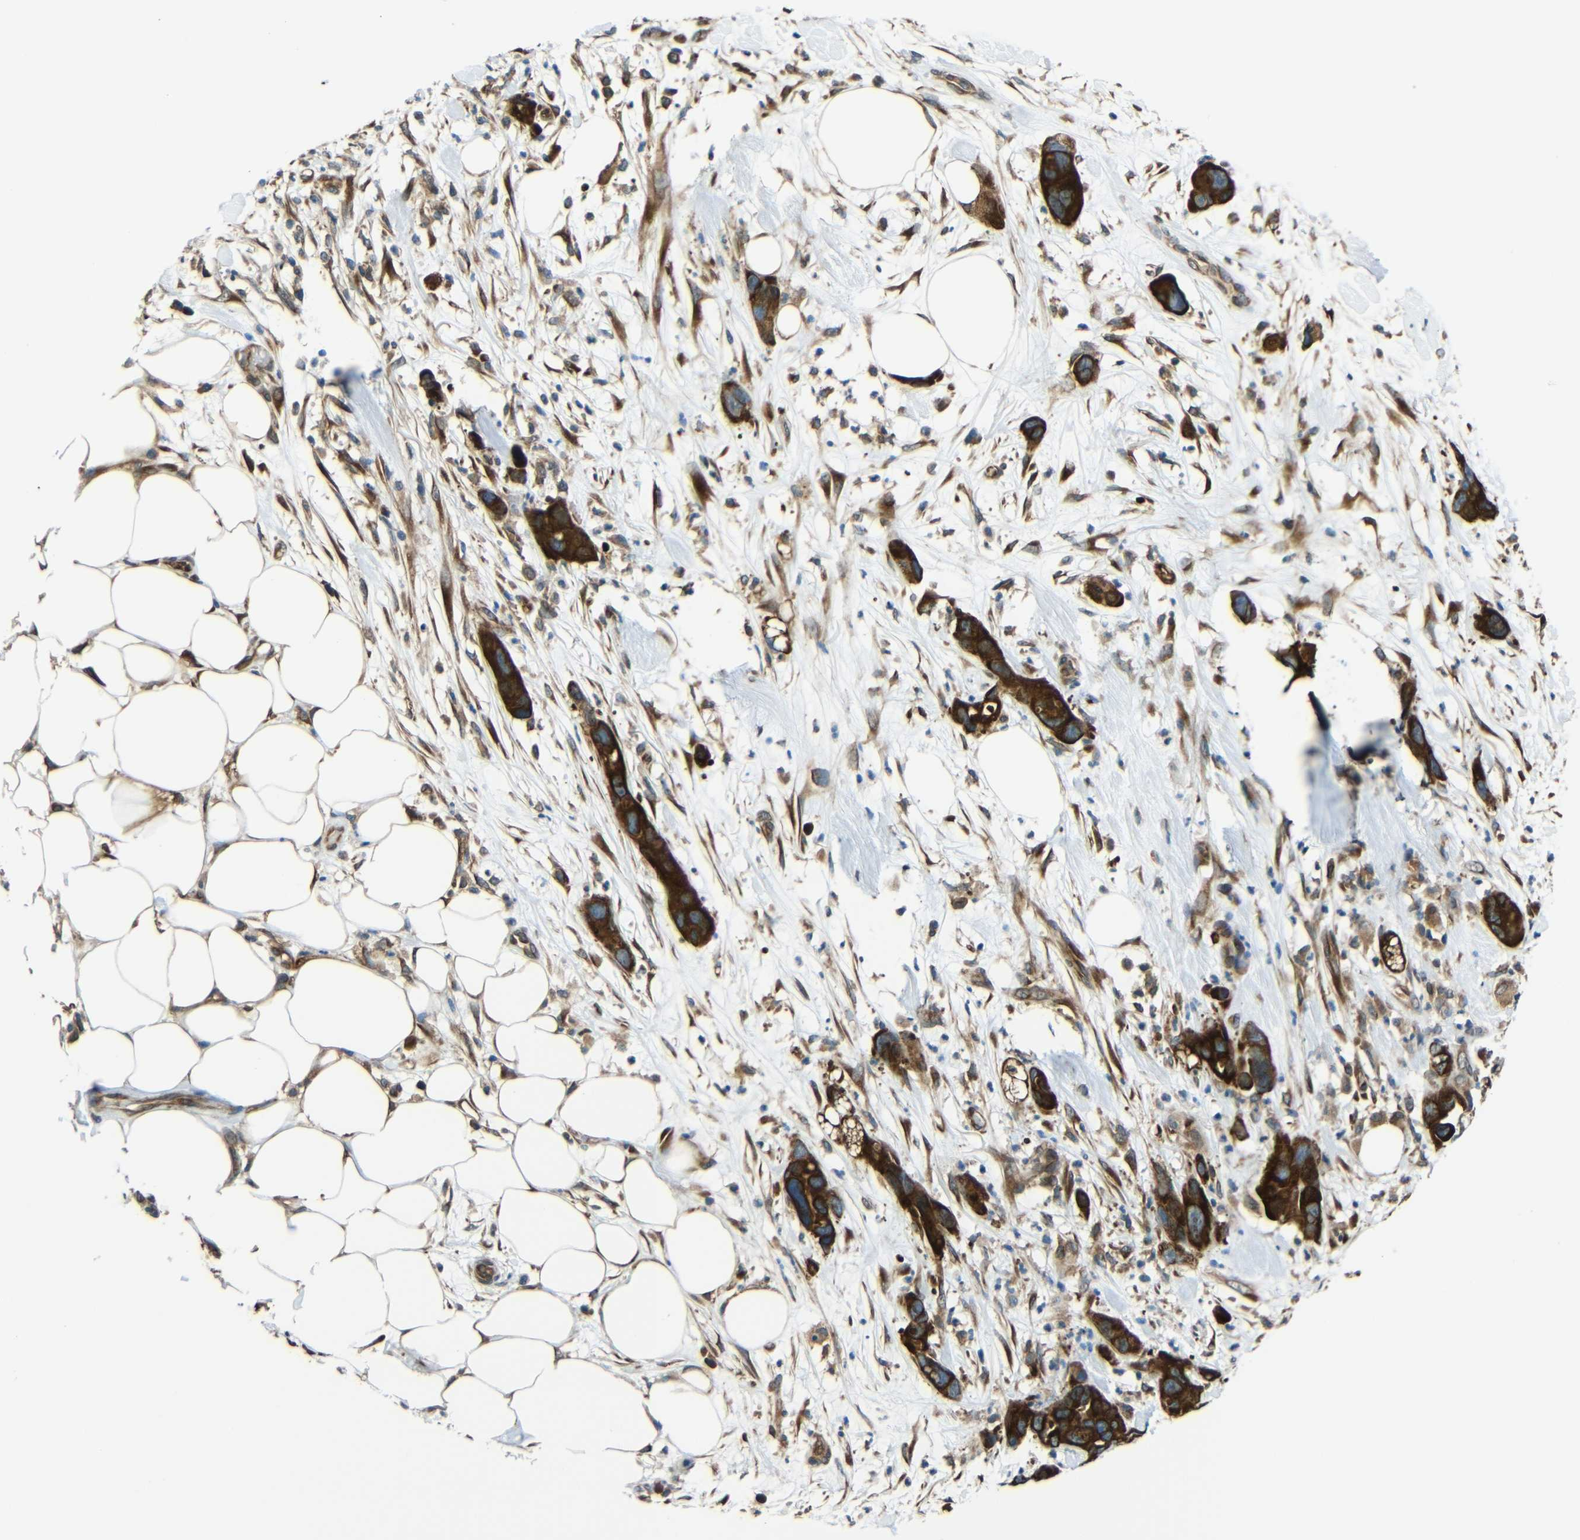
{"staining": {"intensity": "strong", "quantity": ">75%", "location": "cytoplasmic/membranous"}, "tissue": "pancreatic cancer", "cell_type": "Tumor cells", "image_type": "cancer", "snomed": [{"axis": "morphology", "description": "Adenocarcinoma, NOS"}, {"axis": "topography", "description": "Pancreas"}], "caption": "Human pancreatic adenocarcinoma stained with a brown dye demonstrates strong cytoplasmic/membranous positive positivity in about >75% of tumor cells.", "gene": "VAPB", "patient": {"sex": "female", "age": 71}}